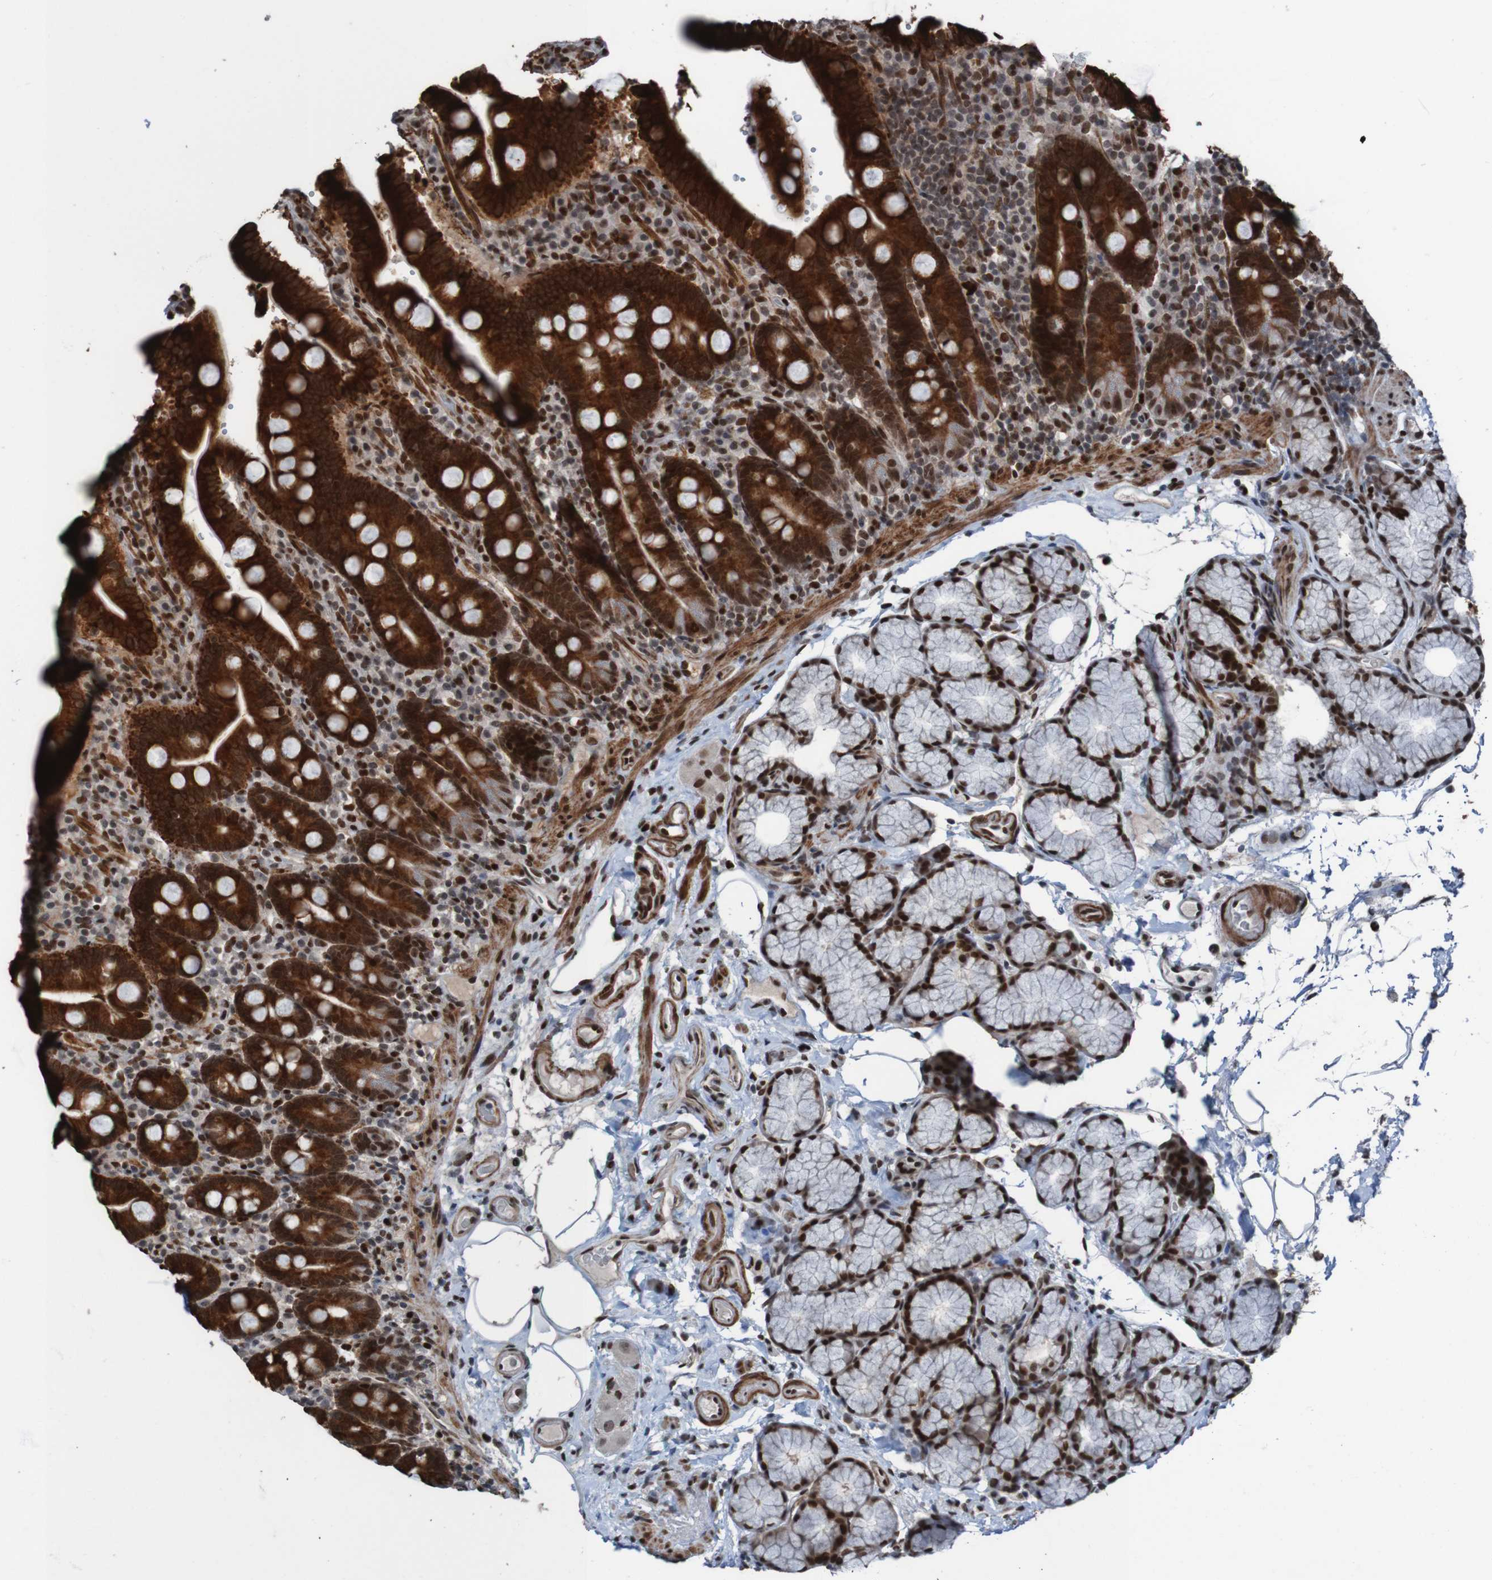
{"staining": {"intensity": "strong", "quantity": ">75%", "location": "cytoplasmic/membranous,nuclear"}, "tissue": "duodenum", "cell_type": "Glandular cells", "image_type": "normal", "snomed": [{"axis": "morphology", "description": "Normal tissue, NOS"}, {"axis": "topography", "description": "Small intestine, NOS"}], "caption": "About >75% of glandular cells in benign duodenum reveal strong cytoplasmic/membranous,nuclear protein positivity as visualized by brown immunohistochemical staining.", "gene": "PHF2", "patient": {"sex": "female", "age": 71}}